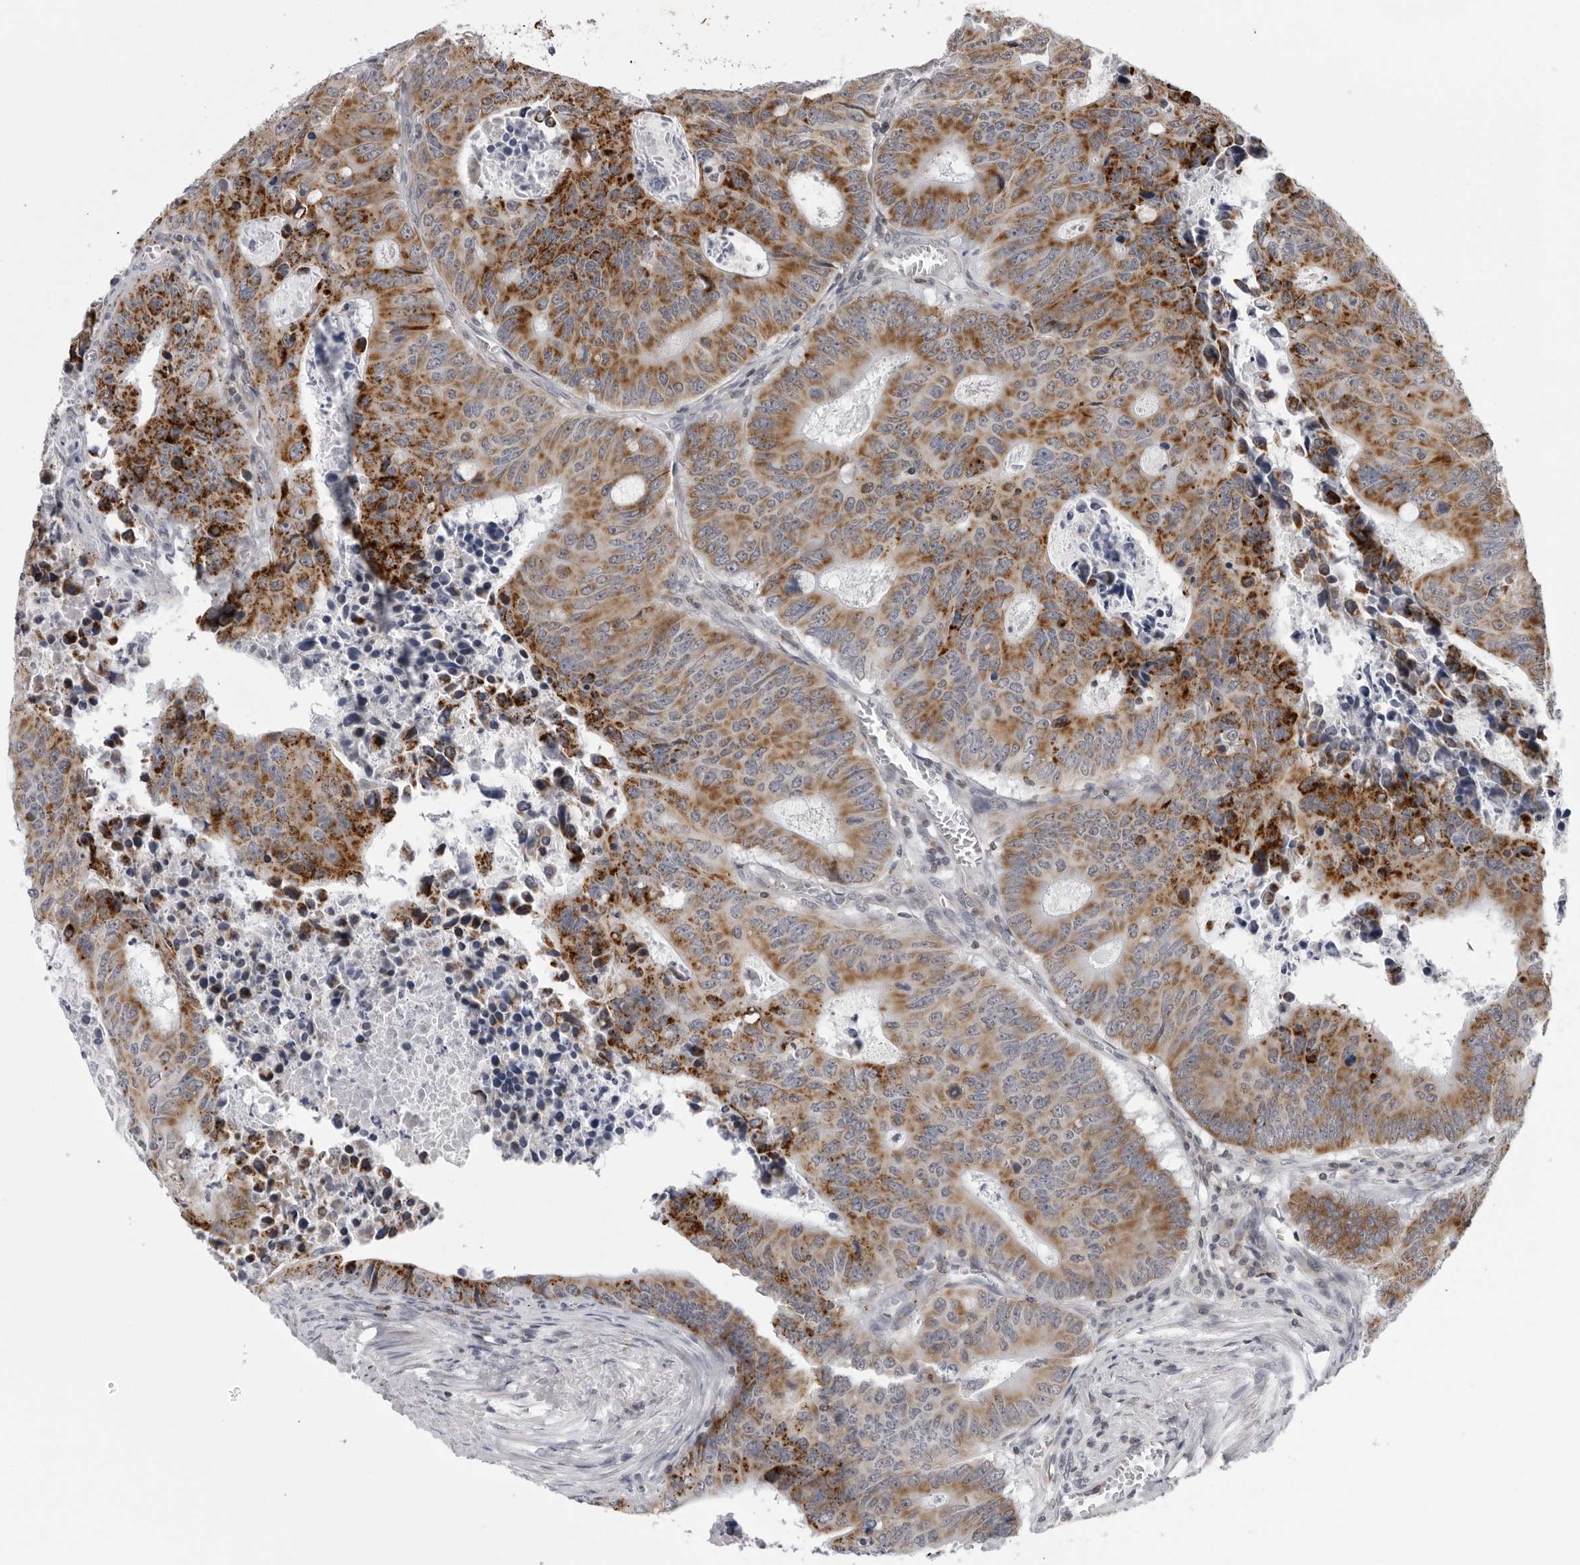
{"staining": {"intensity": "strong", "quantity": "25%-75%", "location": "cytoplasmic/membranous"}, "tissue": "colorectal cancer", "cell_type": "Tumor cells", "image_type": "cancer", "snomed": [{"axis": "morphology", "description": "Adenocarcinoma, NOS"}, {"axis": "topography", "description": "Colon"}], "caption": "Strong cytoplasmic/membranous positivity for a protein is appreciated in about 25%-75% of tumor cells of colorectal cancer (adenocarcinoma) using immunohistochemistry (IHC).", "gene": "CPT2", "patient": {"sex": "male", "age": 87}}